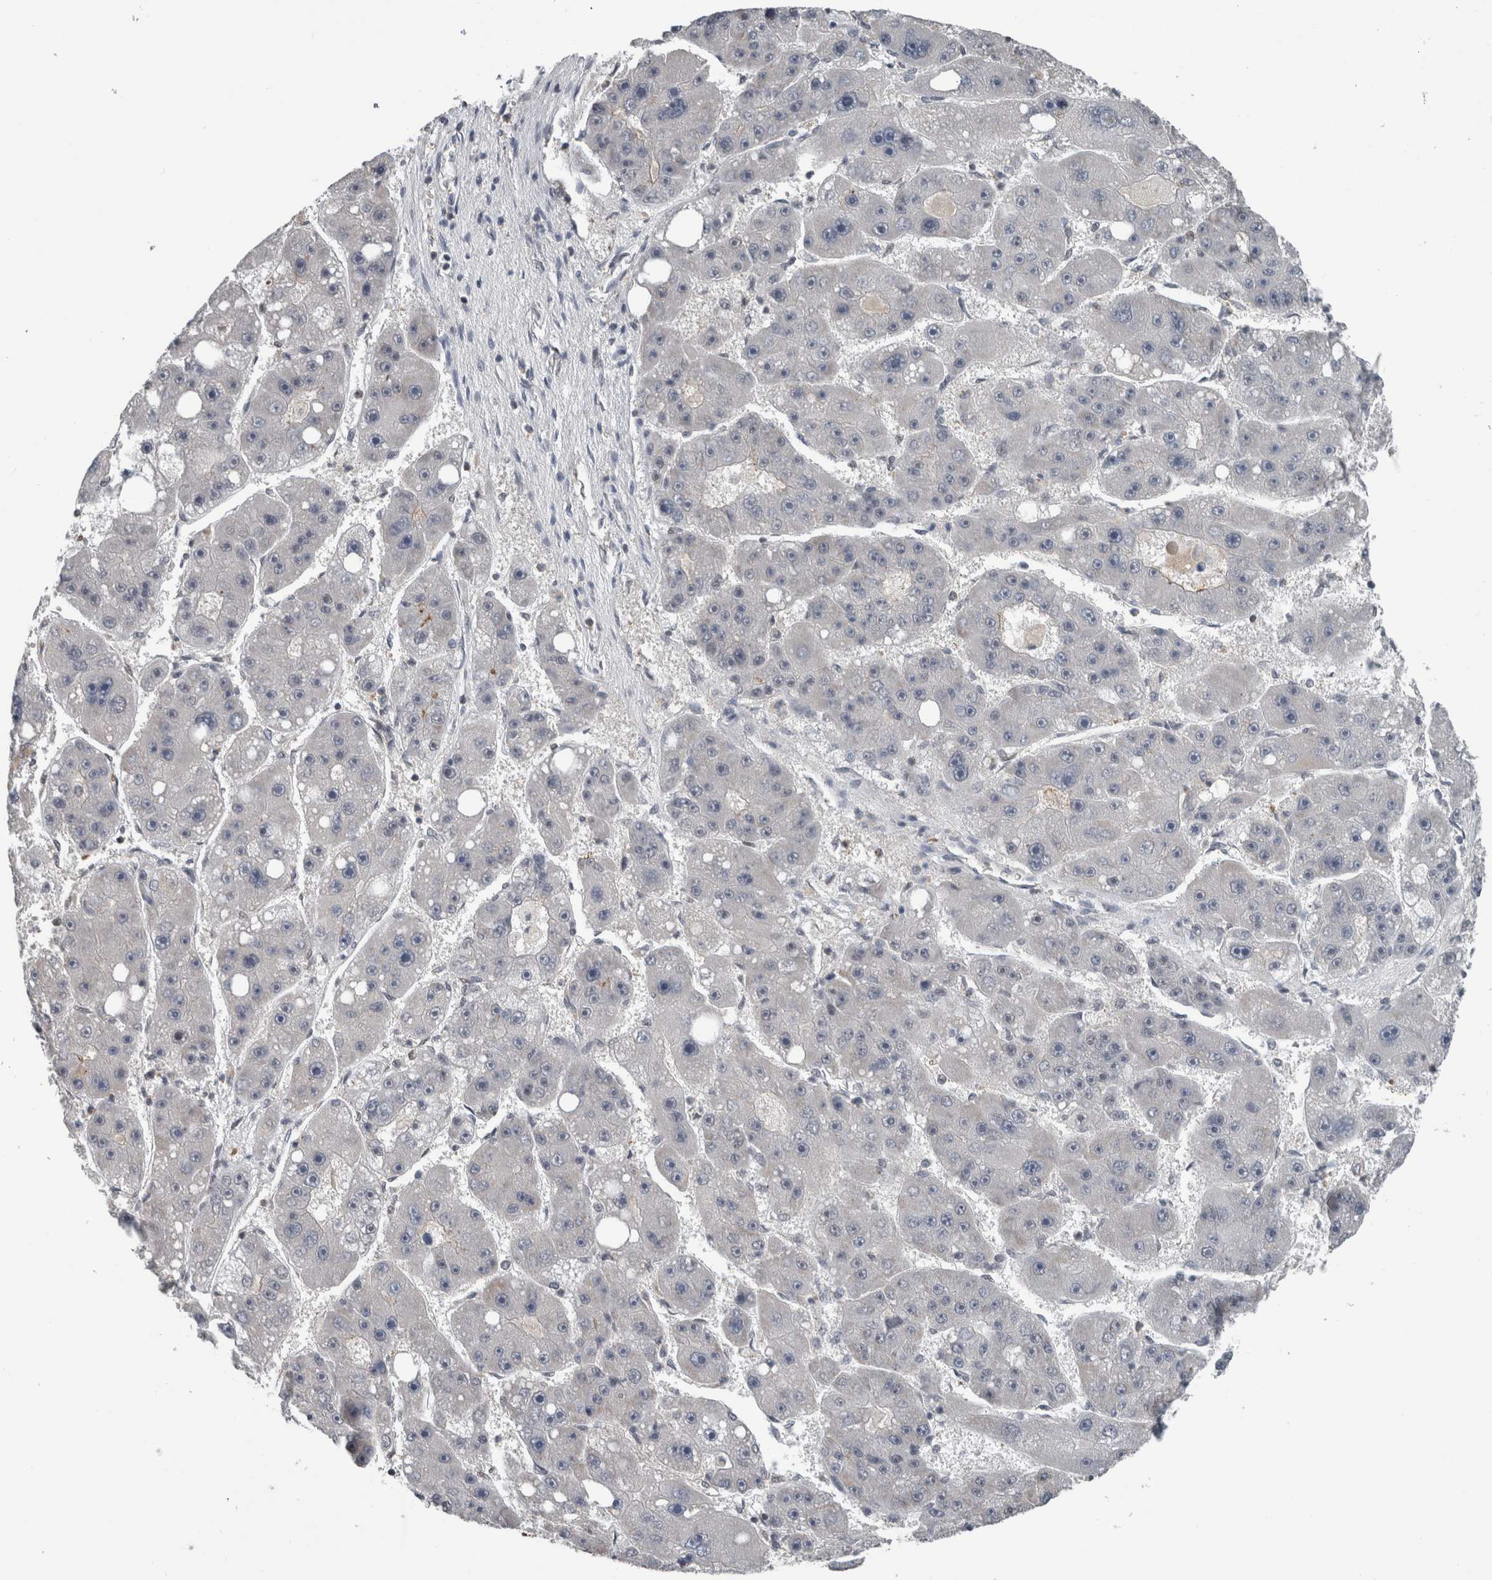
{"staining": {"intensity": "negative", "quantity": "none", "location": "none"}, "tissue": "liver cancer", "cell_type": "Tumor cells", "image_type": "cancer", "snomed": [{"axis": "morphology", "description": "Carcinoma, Hepatocellular, NOS"}, {"axis": "topography", "description": "Liver"}], "caption": "This is an immunohistochemistry photomicrograph of hepatocellular carcinoma (liver). There is no staining in tumor cells.", "gene": "MAFF", "patient": {"sex": "female", "age": 61}}